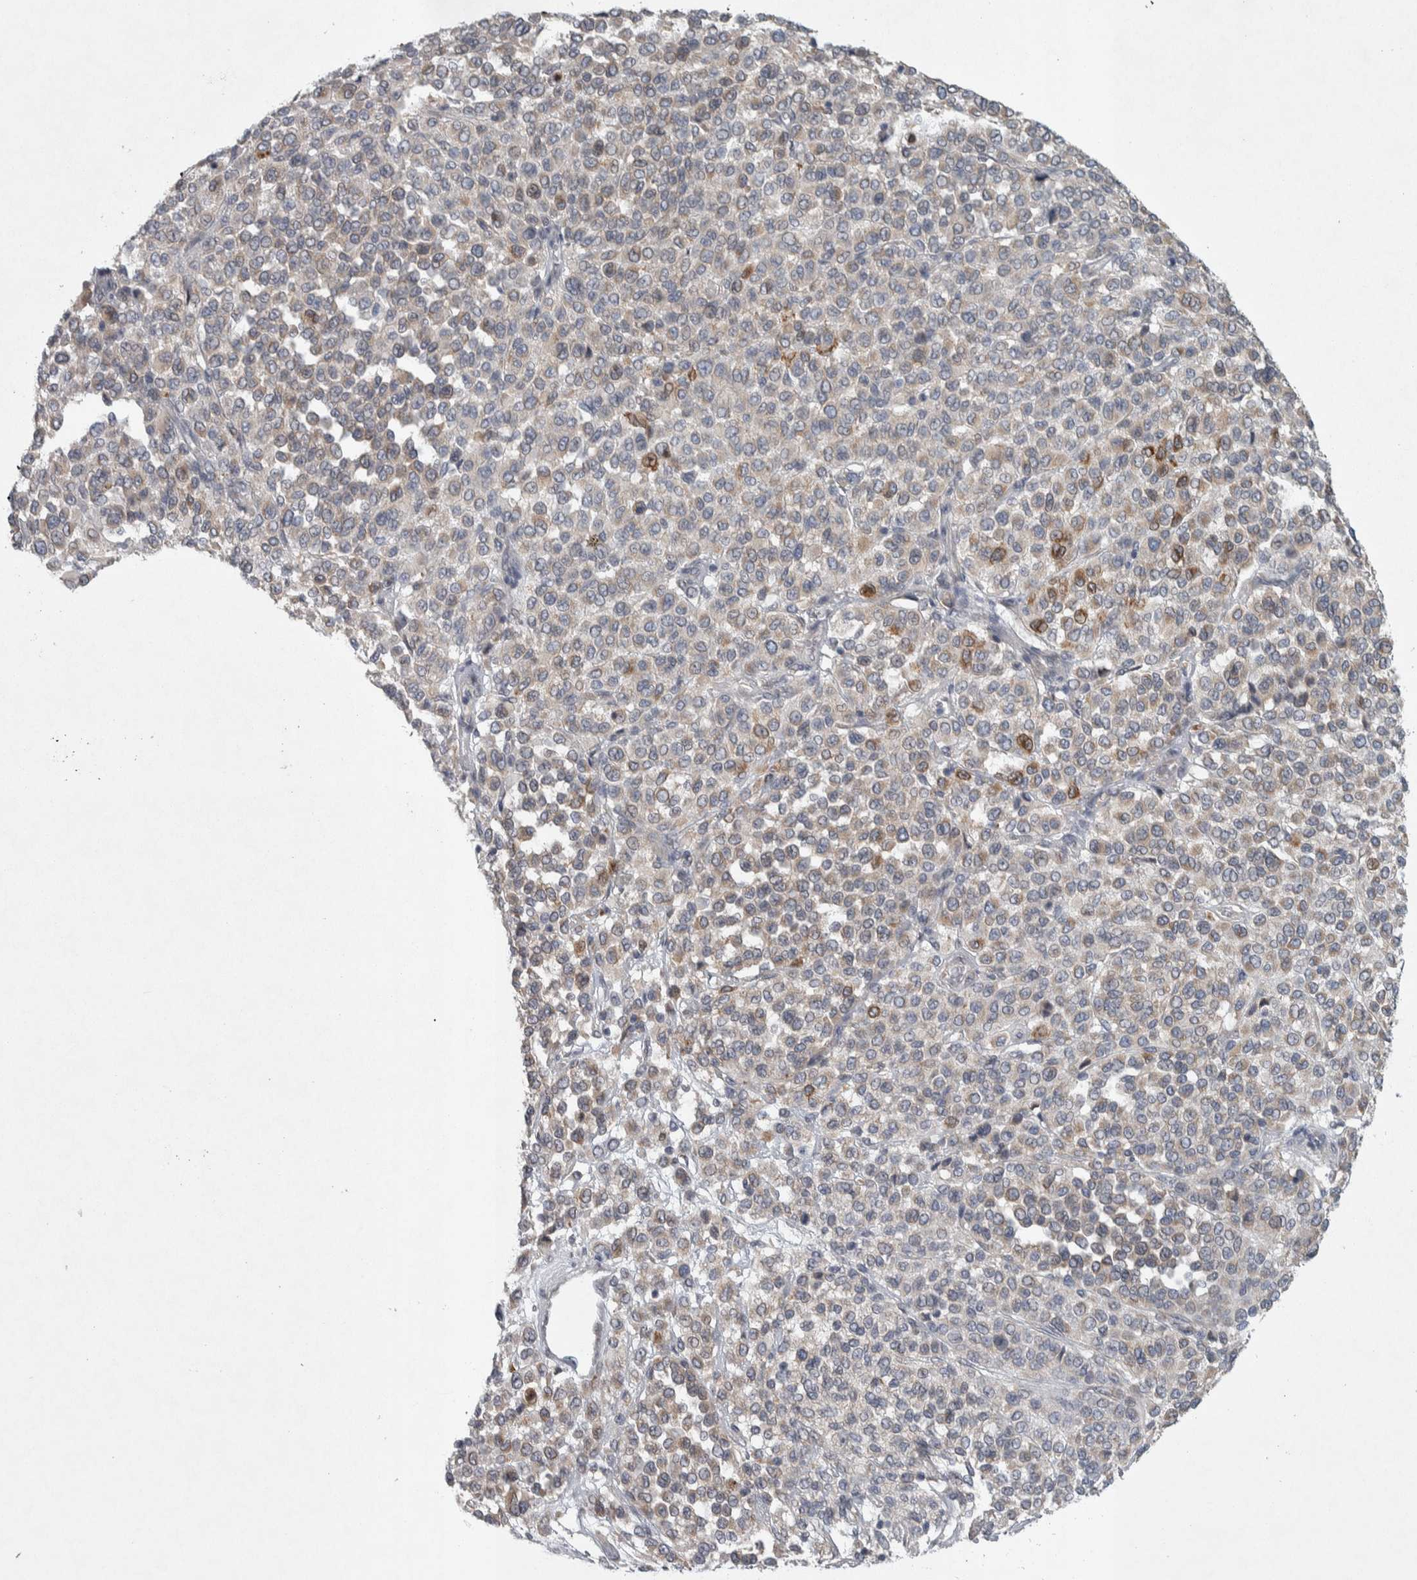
{"staining": {"intensity": "weak", "quantity": "<25%", "location": "cytoplasmic/membranous"}, "tissue": "melanoma", "cell_type": "Tumor cells", "image_type": "cancer", "snomed": [{"axis": "morphology", "description": "Malignant melanoma, Metastatic site"}, {"axis": "topography", "description": "Pancreas"}], "caption": "The image shows no staining of tumor cells in malignant melanoma (metastatic site).", "gene": "SIGMAR1", "patient": {"sex": "female", "age": 30}}